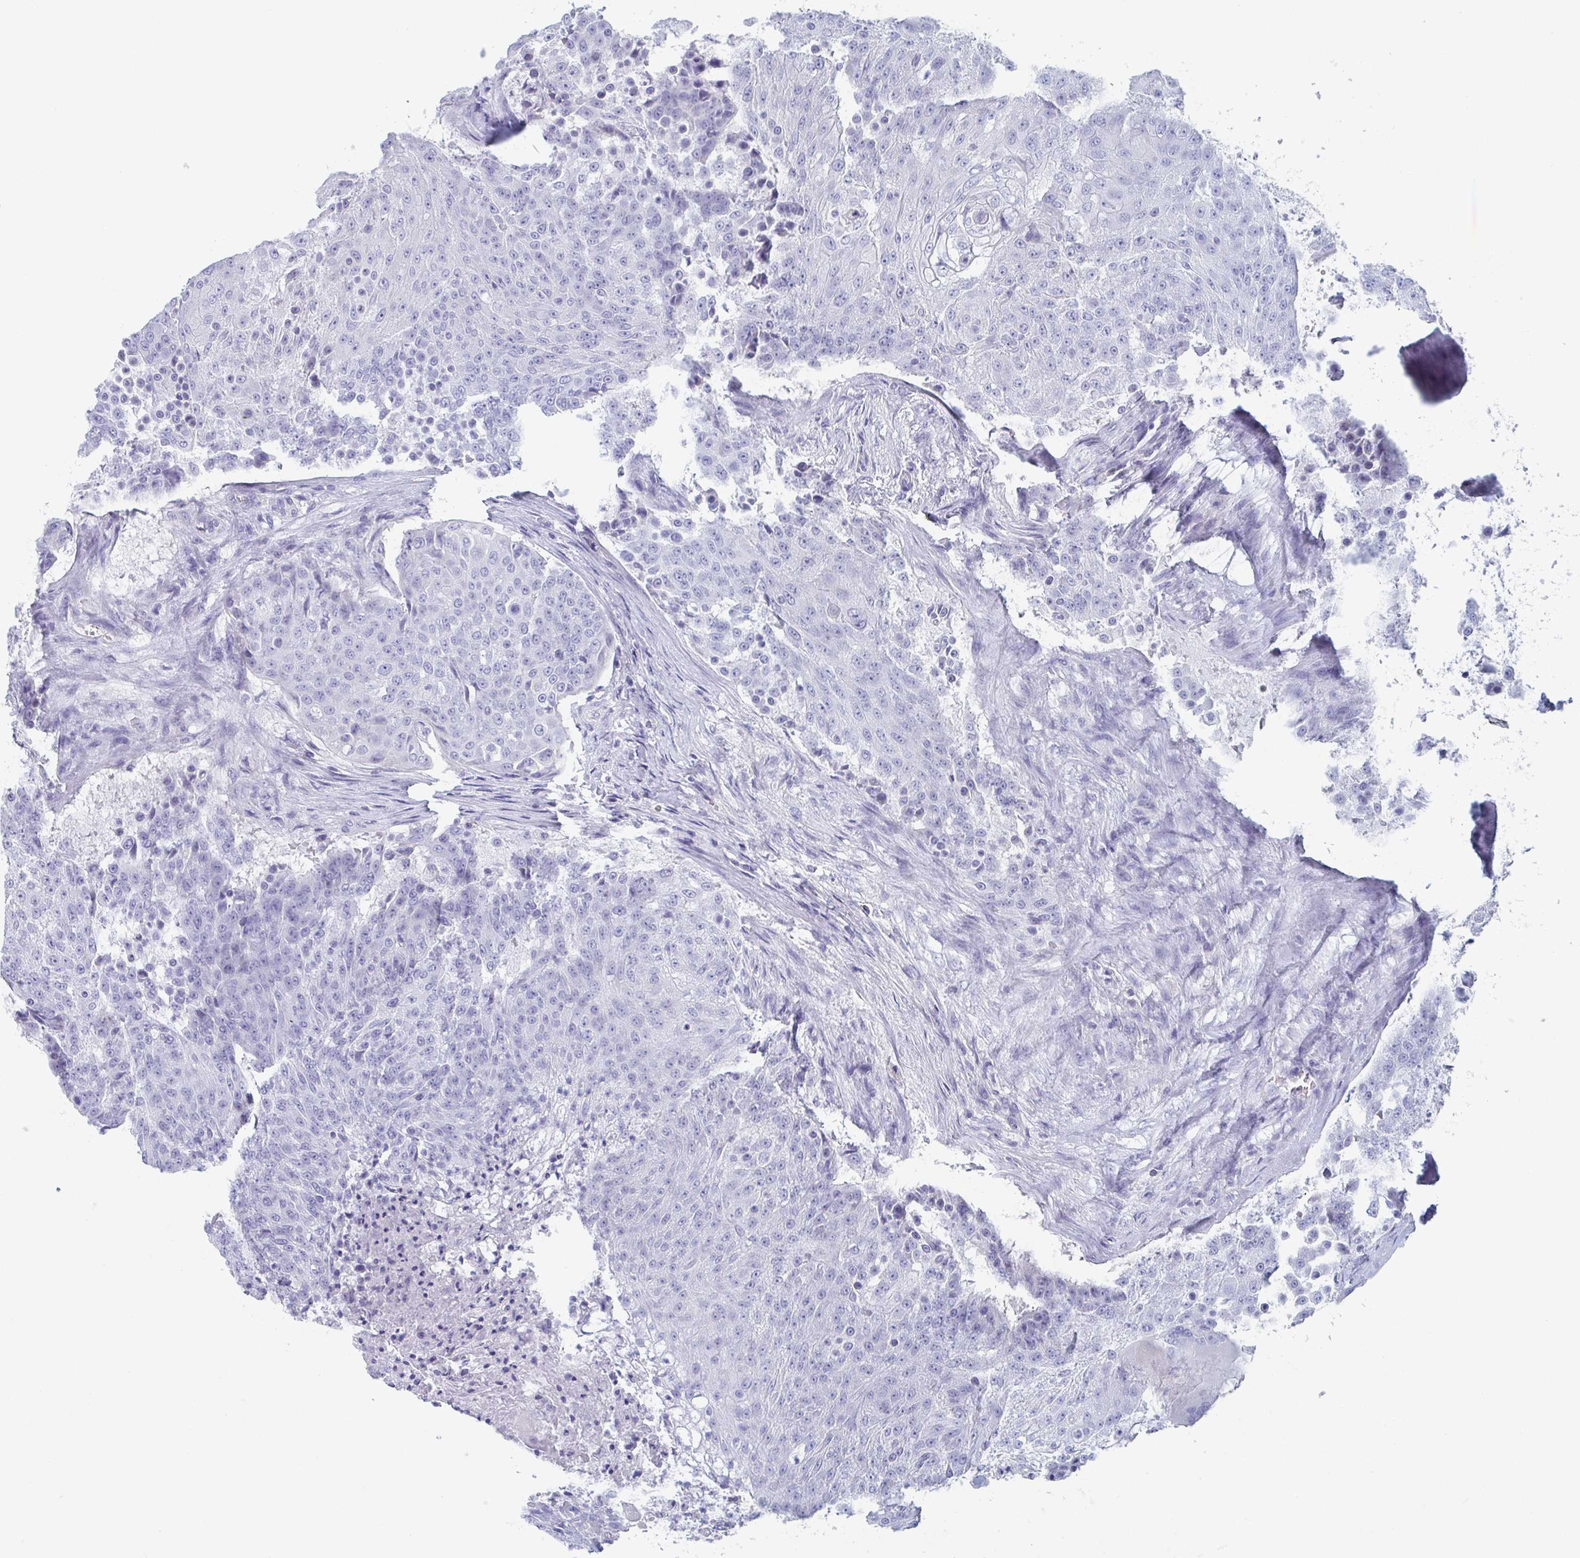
{"staining": {"intensity": "negative", "quantity": "none", "location": "none"}, "tissue": "urothelial cancer", "cell_type": "Tumor cells", "image_type": "cancer", "snomed": [{"axis": "morphology", "description": "Urothelial carcinoma, High grade"}, {"axis": "topography", "description": "Urinary bladder"}], "caption": "This micrograph is of urothelial cancer stained with IHC to label a protein in brown with the nuclei are counter-stained blue. There is no expression in tumor cells. (DAB immunohistochemistry visualized using brightfield microscopy, high magnification).", "gene": "DPEP3", "patient": {"sex": "female", "age": 63}}